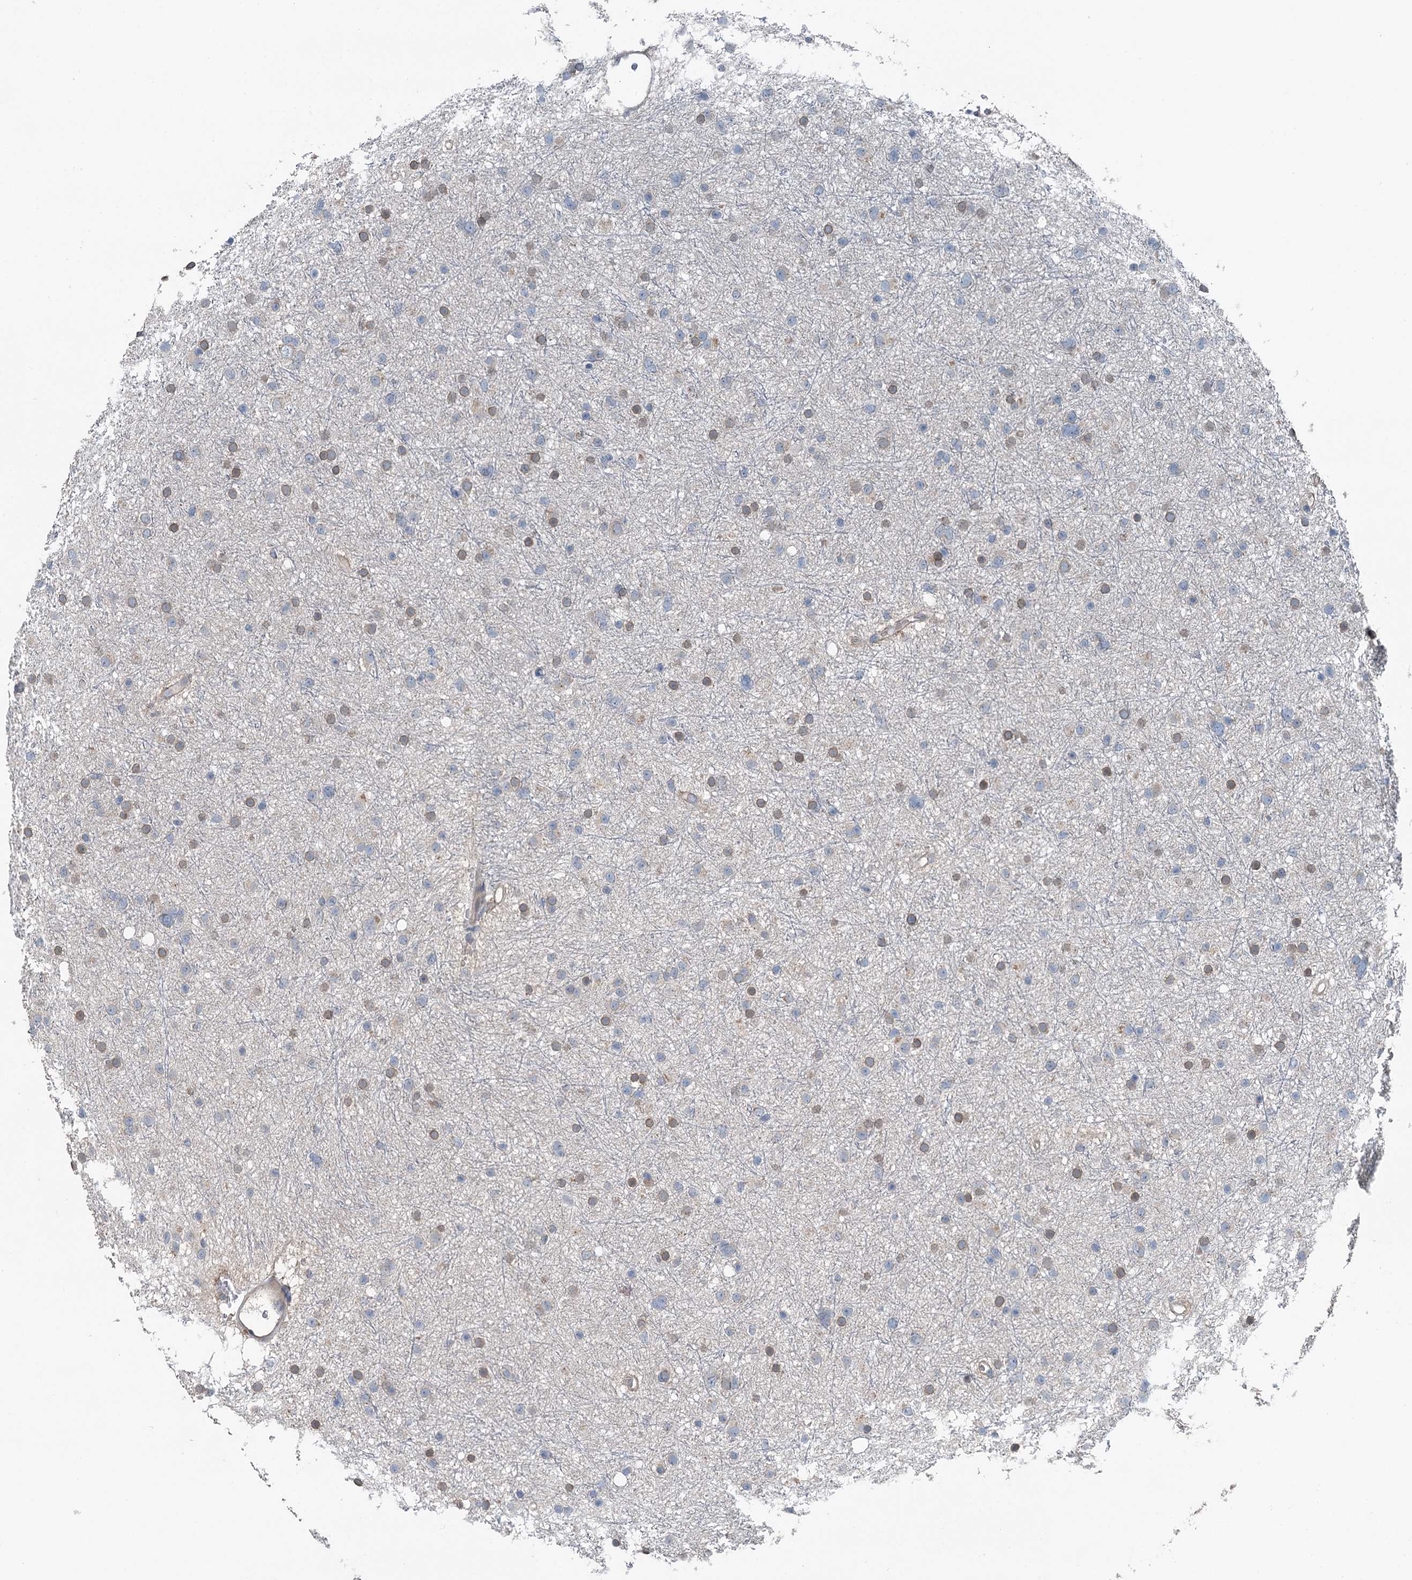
{"staining": {"intensity": "weak", "quantity": "<25%", "location": "cytoplasmic/membranous"}, "tissue": "glioma", "cell_type": "Tumor cells", "image_type": "cancer", "snomed": [{"axis": "morphology", "description": "Glioma, malignant, Low grade"}, {"axis": "topography", "description": "Cerebral cortex"}], "caption": "This is an immunohistochemistry (IHC) micrograph of human glioma. There is no staining in tumor cells.", "gene": "C6orf120", "patient": {"sex": "female", "age": 39}}